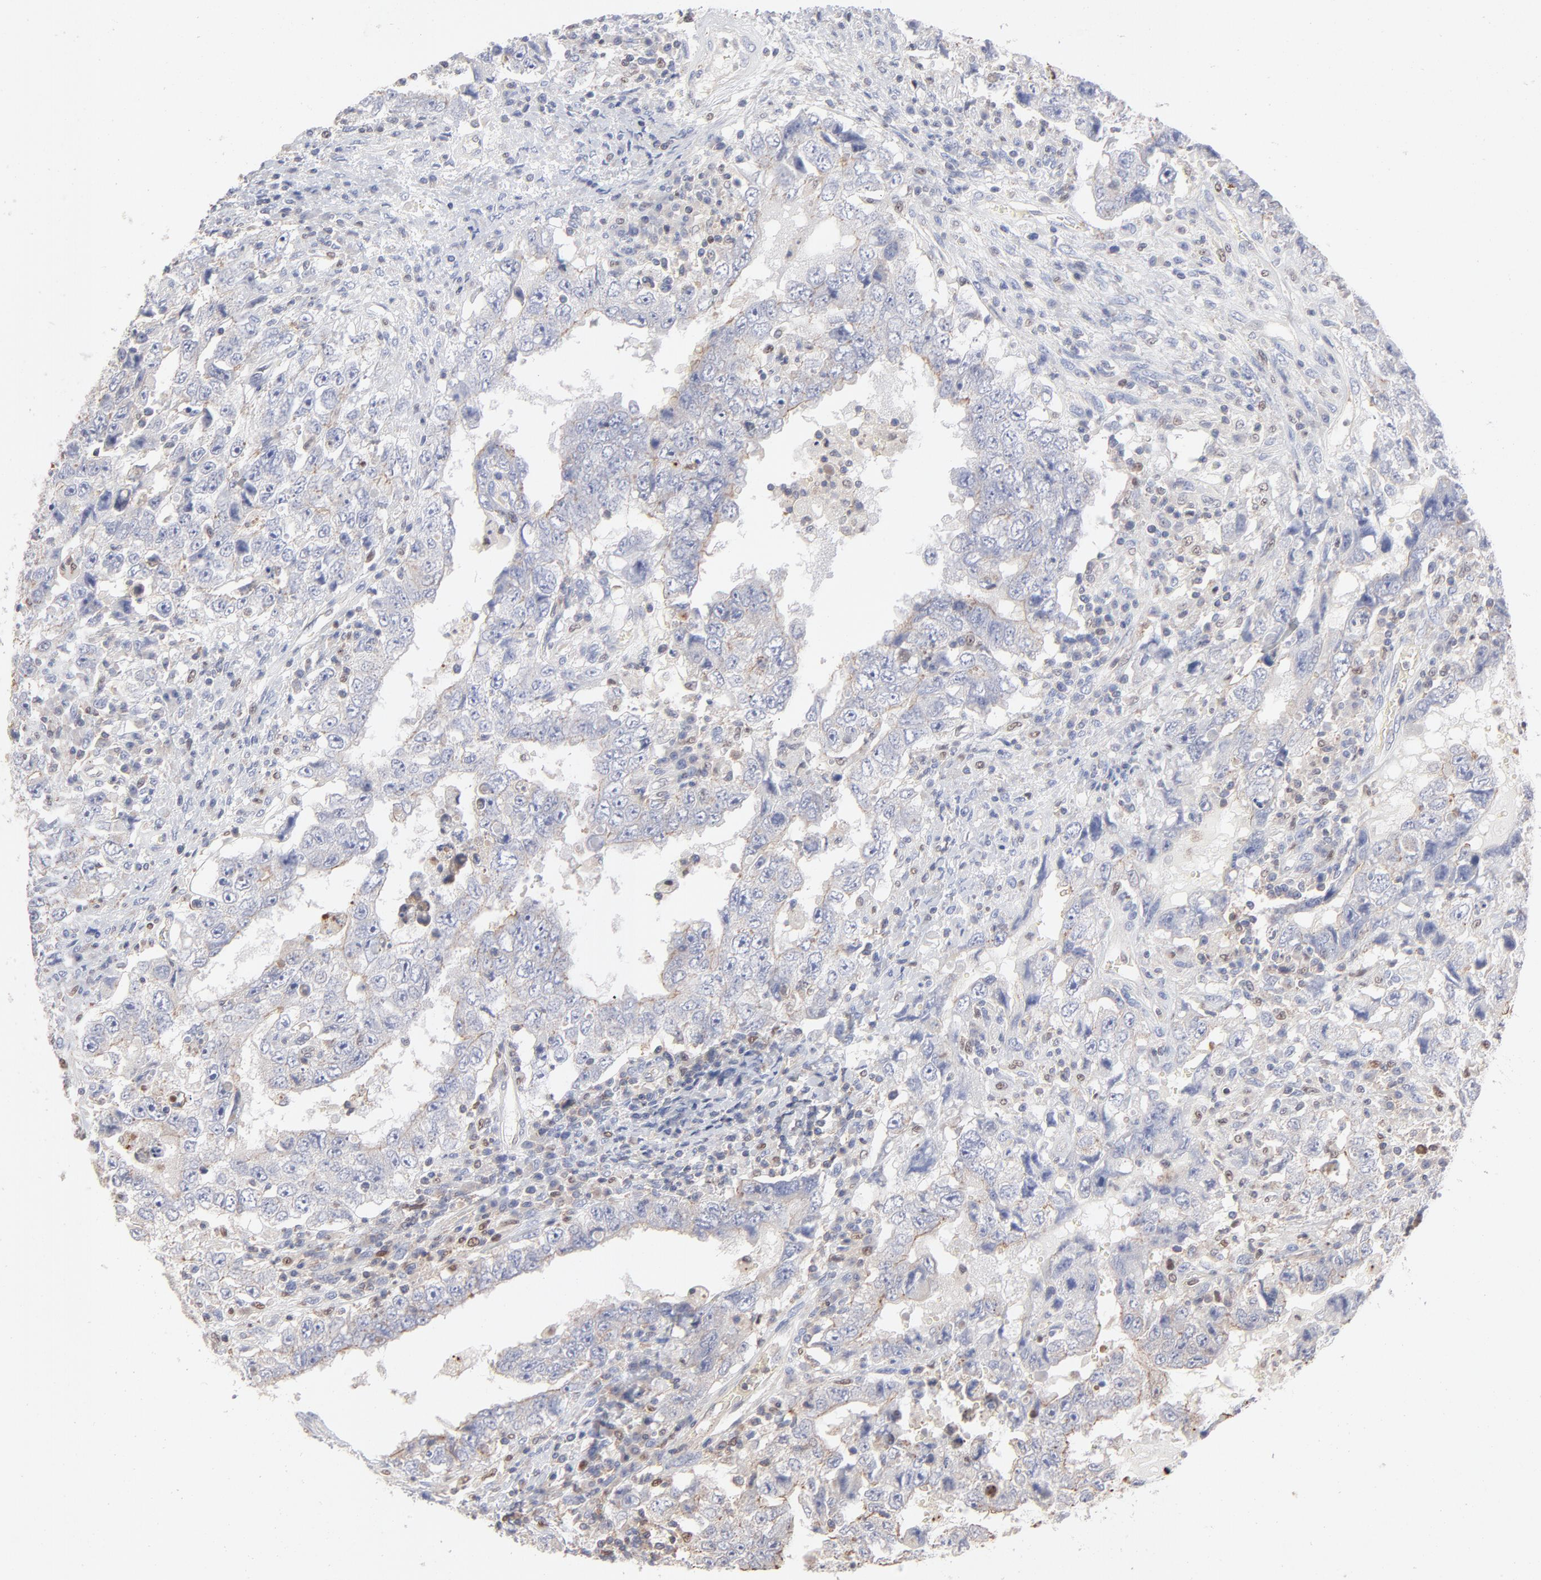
{"staining": {"intensity": "negative", "quantity": "none", "location": "none"}, "tissue": "testis cancer", "cell_type": "Tumor cells", "image_type": "cancer", "snomed": [{"axis": "morphology", "description": "Carcinoma, Embryonal, NOS"}, {"axis": "topography", "description": "Testis"}], "caption": "Immunohistochemistry (IHC) histopathology image of human testis cancer stained for a protein (brown), which exhibits no expression in tumor cells.", "gene": "ARHGEF6", "patient": {"sex": "male", "age": 26}}